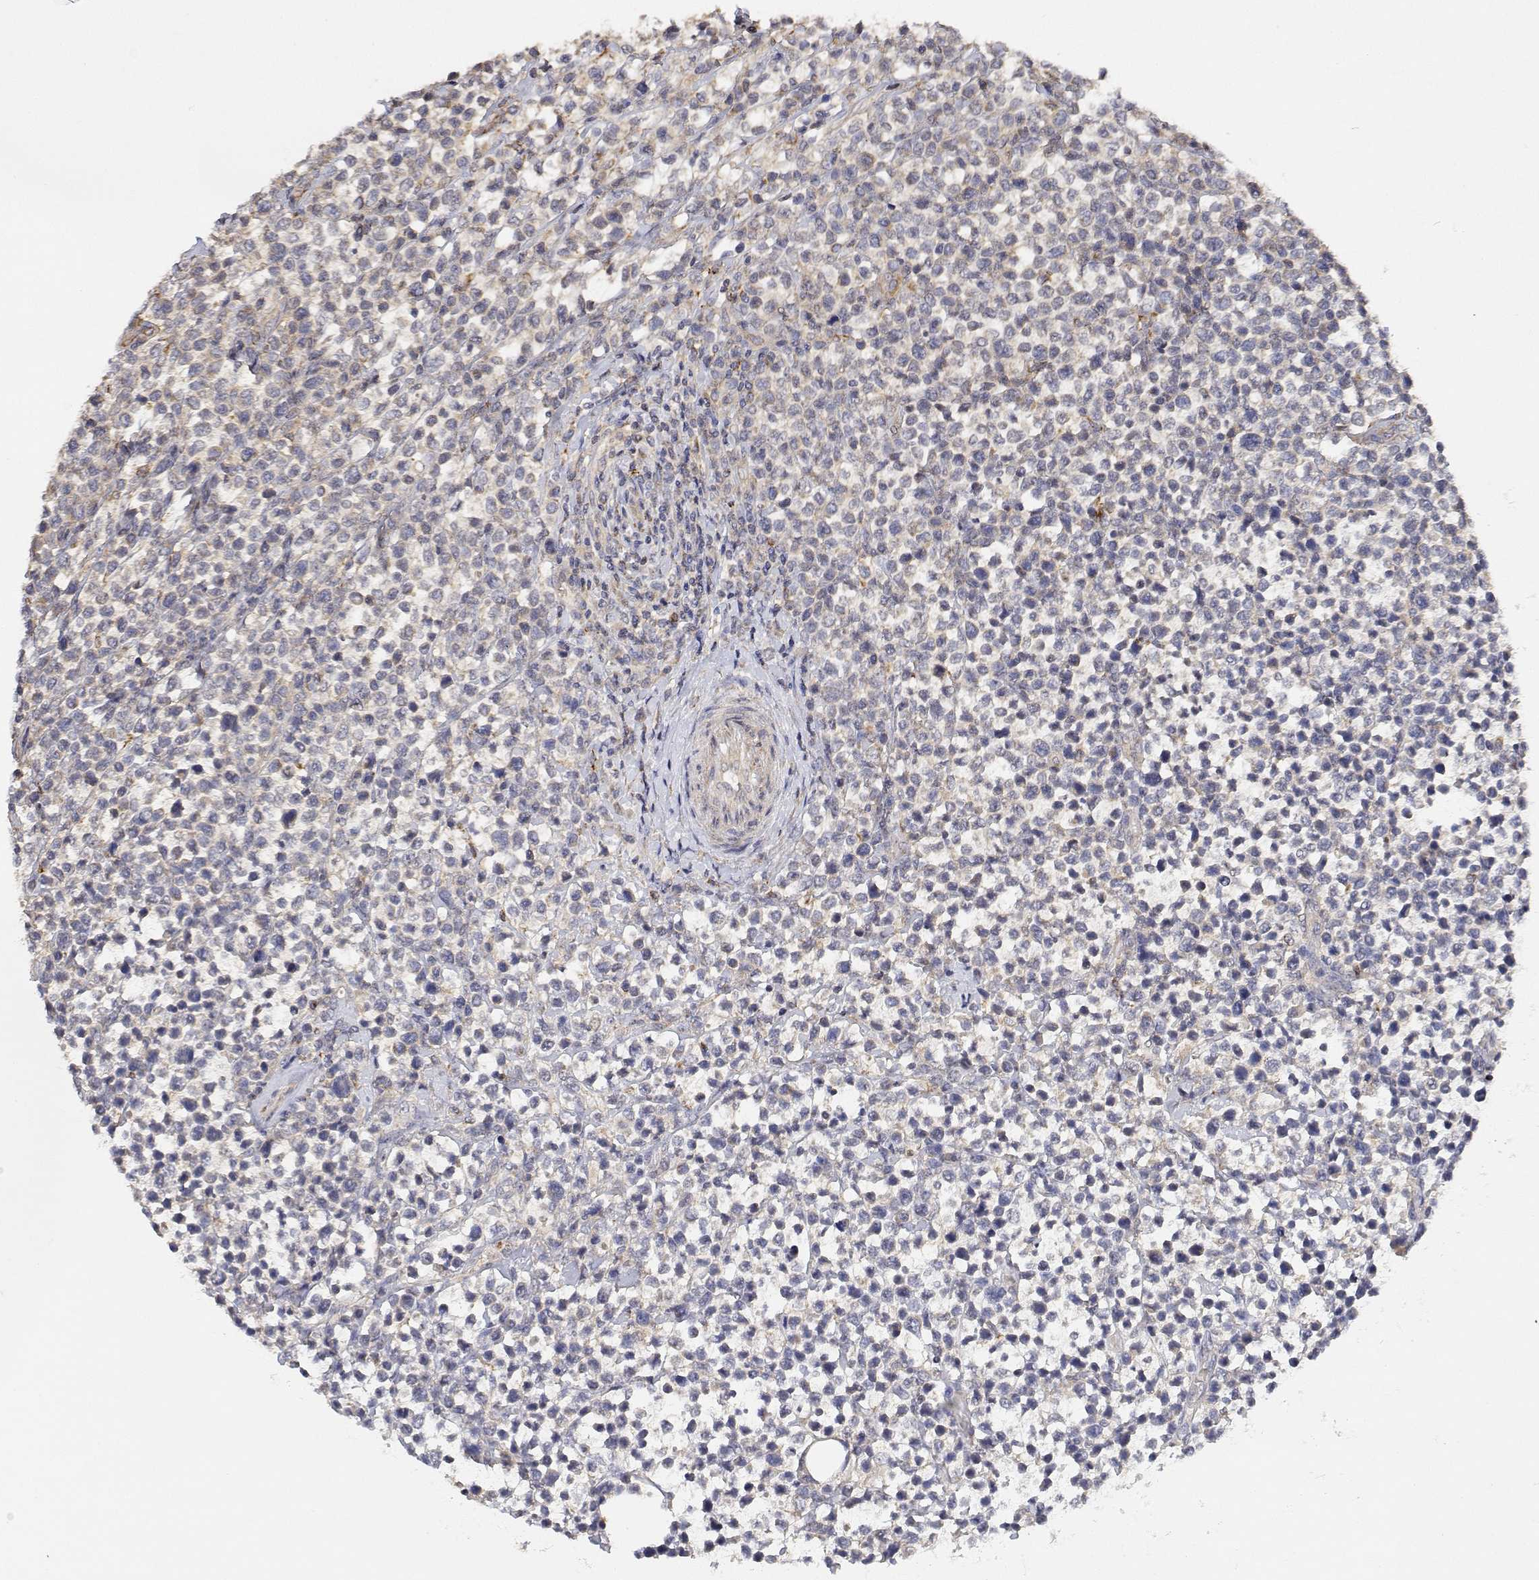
{"staining": {"intensity": "negative", "quantity": "none", "location": "none"}, "tissue": "lymphoma", "cell_type": "Tumor cells", "image_type": "cancer", "snomed": [{"axis": "morphology", "description": "Malignant lymphoma, non-Hodgkin's type, High grade"}, {"axis": "topography", "description": "Soft tissue"}], "caption": "Immunohistochemistry (IHC) micrograph of lymphoma stained for a protein (brown), which reveals no staining in tumor cells.", "gene": "LONRF3", "patient": {"sex": "female", "age": 56}}